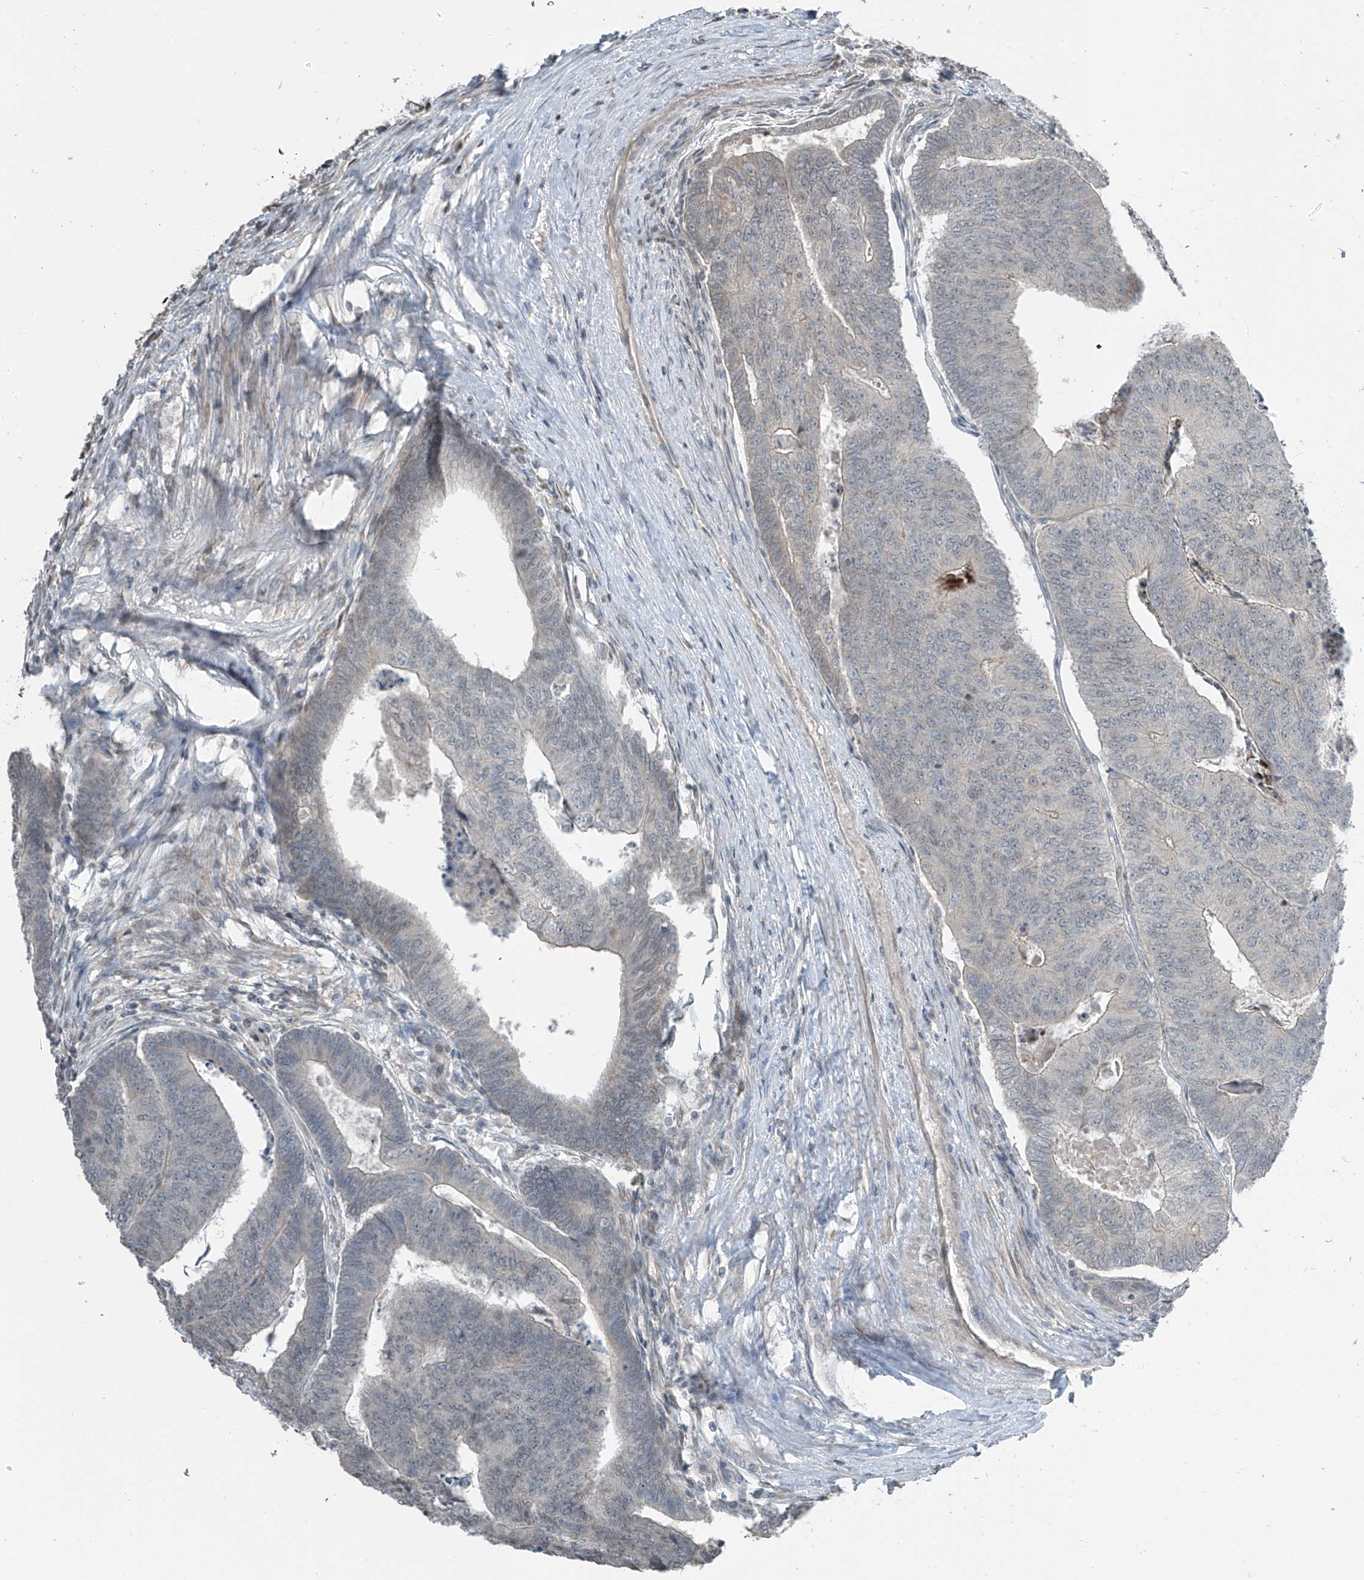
{"staining": {"intensity": "negative", "quantity": "none", "location": "none"}, "tissue": "colorectal cancer", "cell_type": "Tumor cells", "image_type": "cancer", "snomed": [{"axis": "morphology", "description": "Adenocarcinoma, NOS"}, {"axis": "topography", "description": "Colon"}], "caption": "High power microscopy histopathology image of an immunohistochemistry image of colorectal cancer, revealing no significant positivity in tumor cells.", "gene": "HOXA11", "patient": {"sex": "female", "age": 67}}